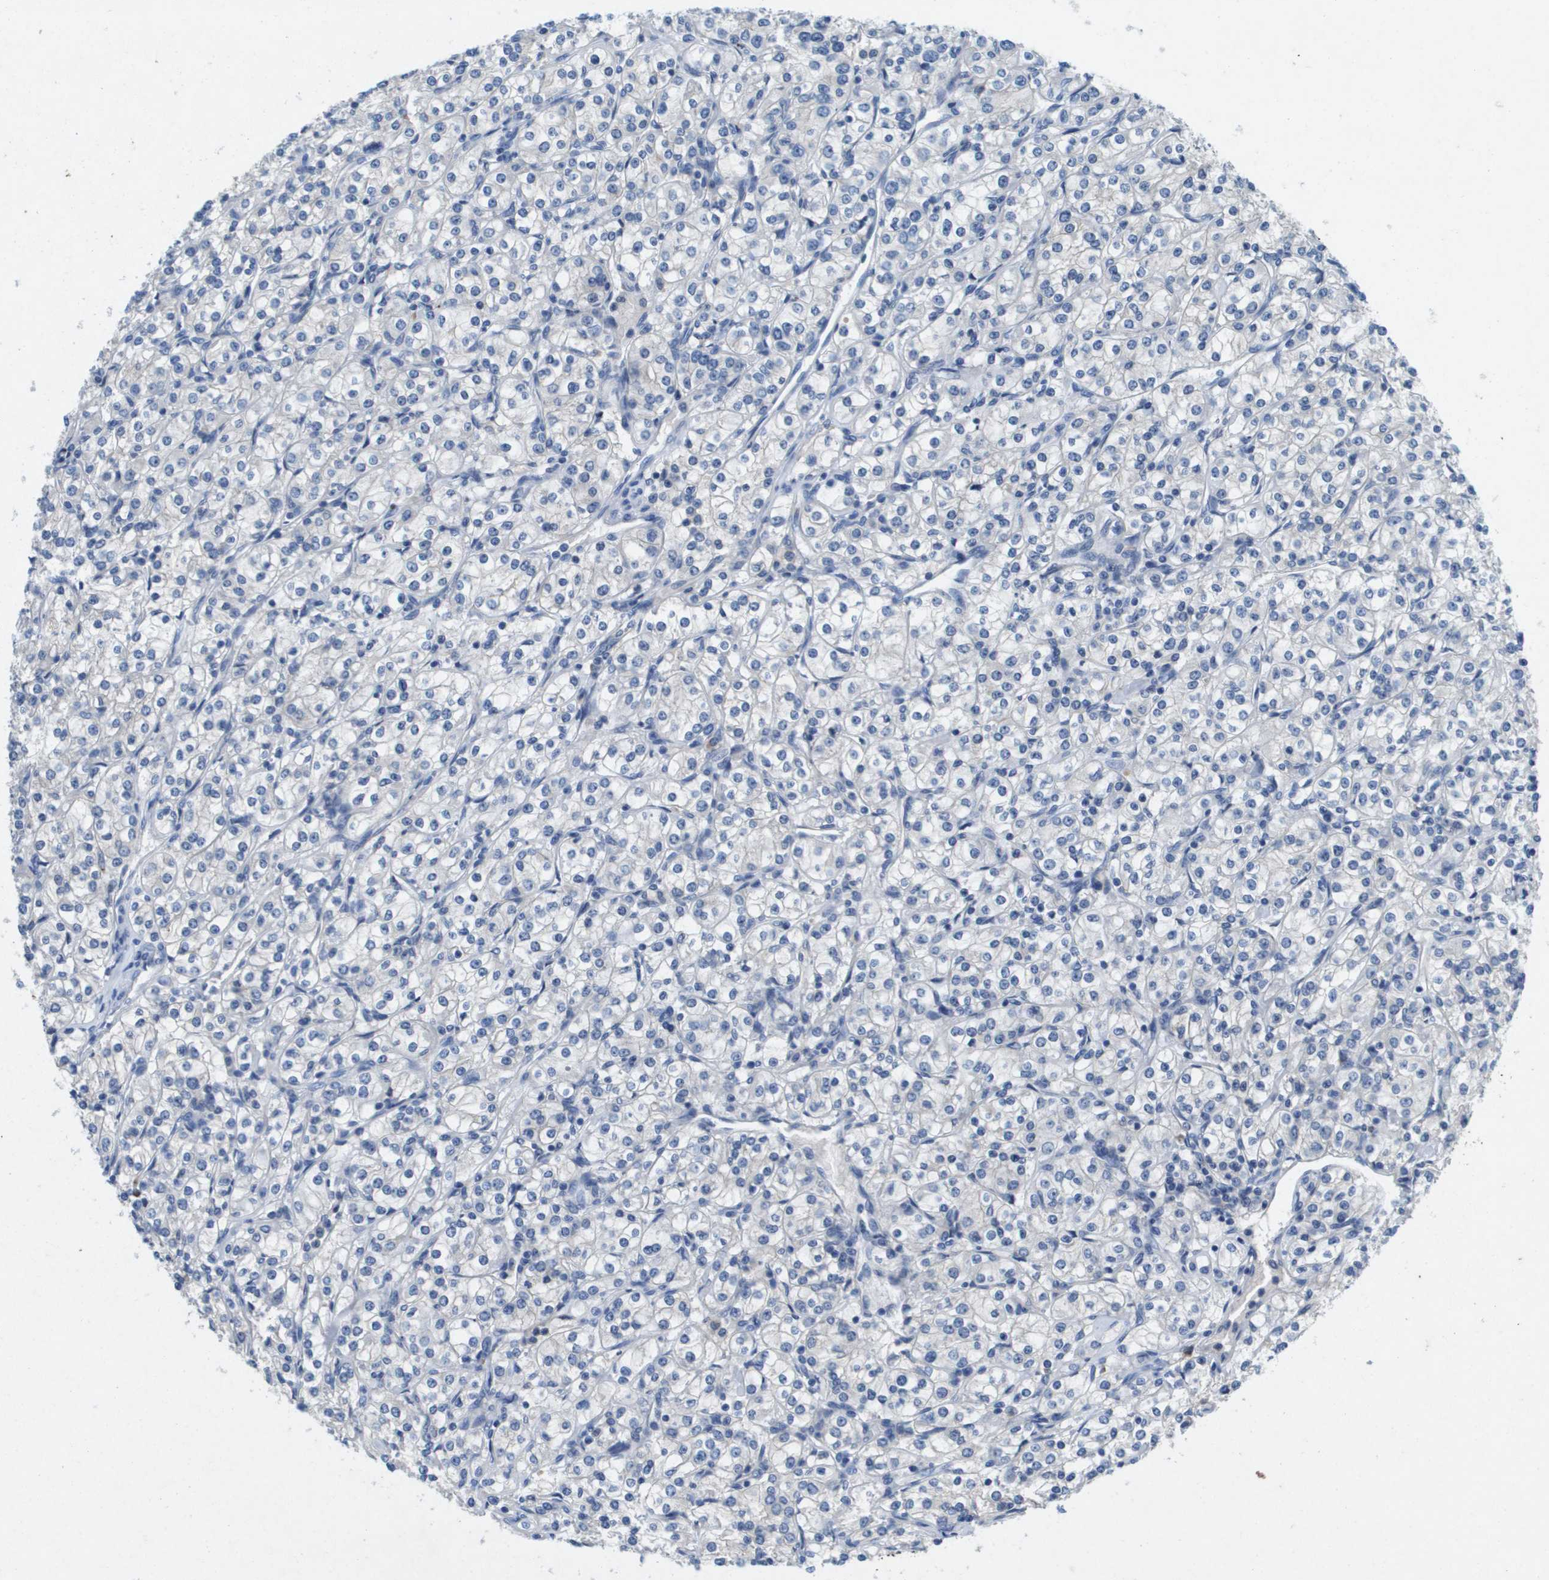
{"staining": {"intensity": "negative", "quantity": "none", "location": "none"}, "tissue": "renal cancer", "cell_type": "Tumor cells", "image_type": "cancer", "snomed": [{"axis": "morphology", "description": "Adenocarcinoma, NOS"}, {"axis": "topography", "description": "Kidney"}], "caption": "Immunohistochemistry of human renal adenocarcinoma exhibits no expression in tumor cells. Nuclei are stained in blue.", "gene": "LIPG", "patient": {"sex": "male", "age": 77}}